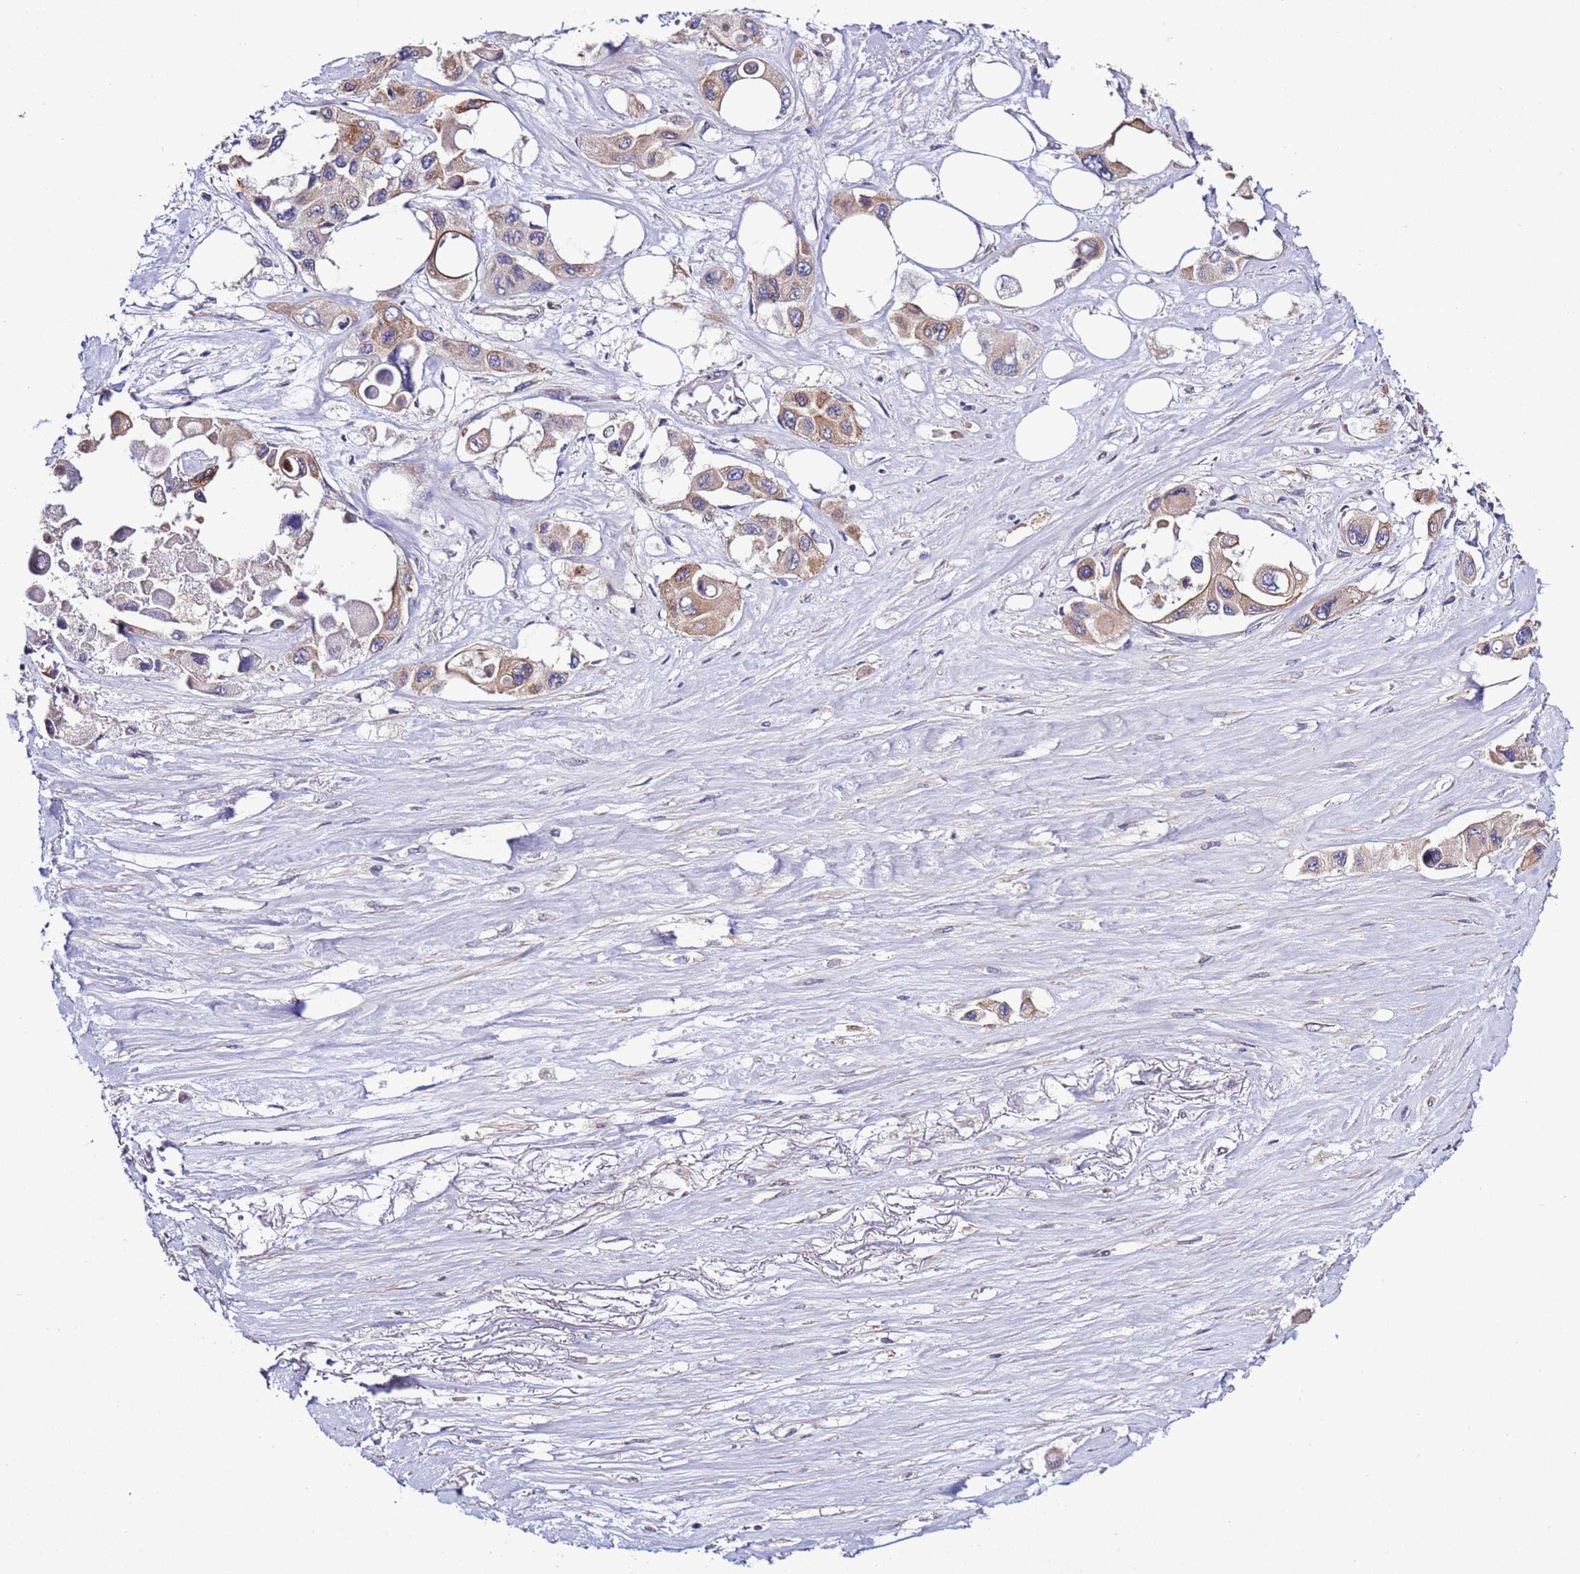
{"staining": {"intensity": "weak", "quantity": "25%-75%", "location": "cytoplasmic/membranous"}, "tissue": "pancreatic cancer", "cell_type": "Tumor cells", "image_type": "cancer", "snomed": [{"axis": "morphology", "description": "Adenocarcinoma, NOS"}, {"axis": "topography", "description": "Pancreas"}], "caption": "Tumor cells display low levels of weak cytoplasmic/membranous expression in about 25%-75% of cells in pancreatic cancer.", "gene": "SPCS1", "patient": {"sex": "male", "age": 92}}